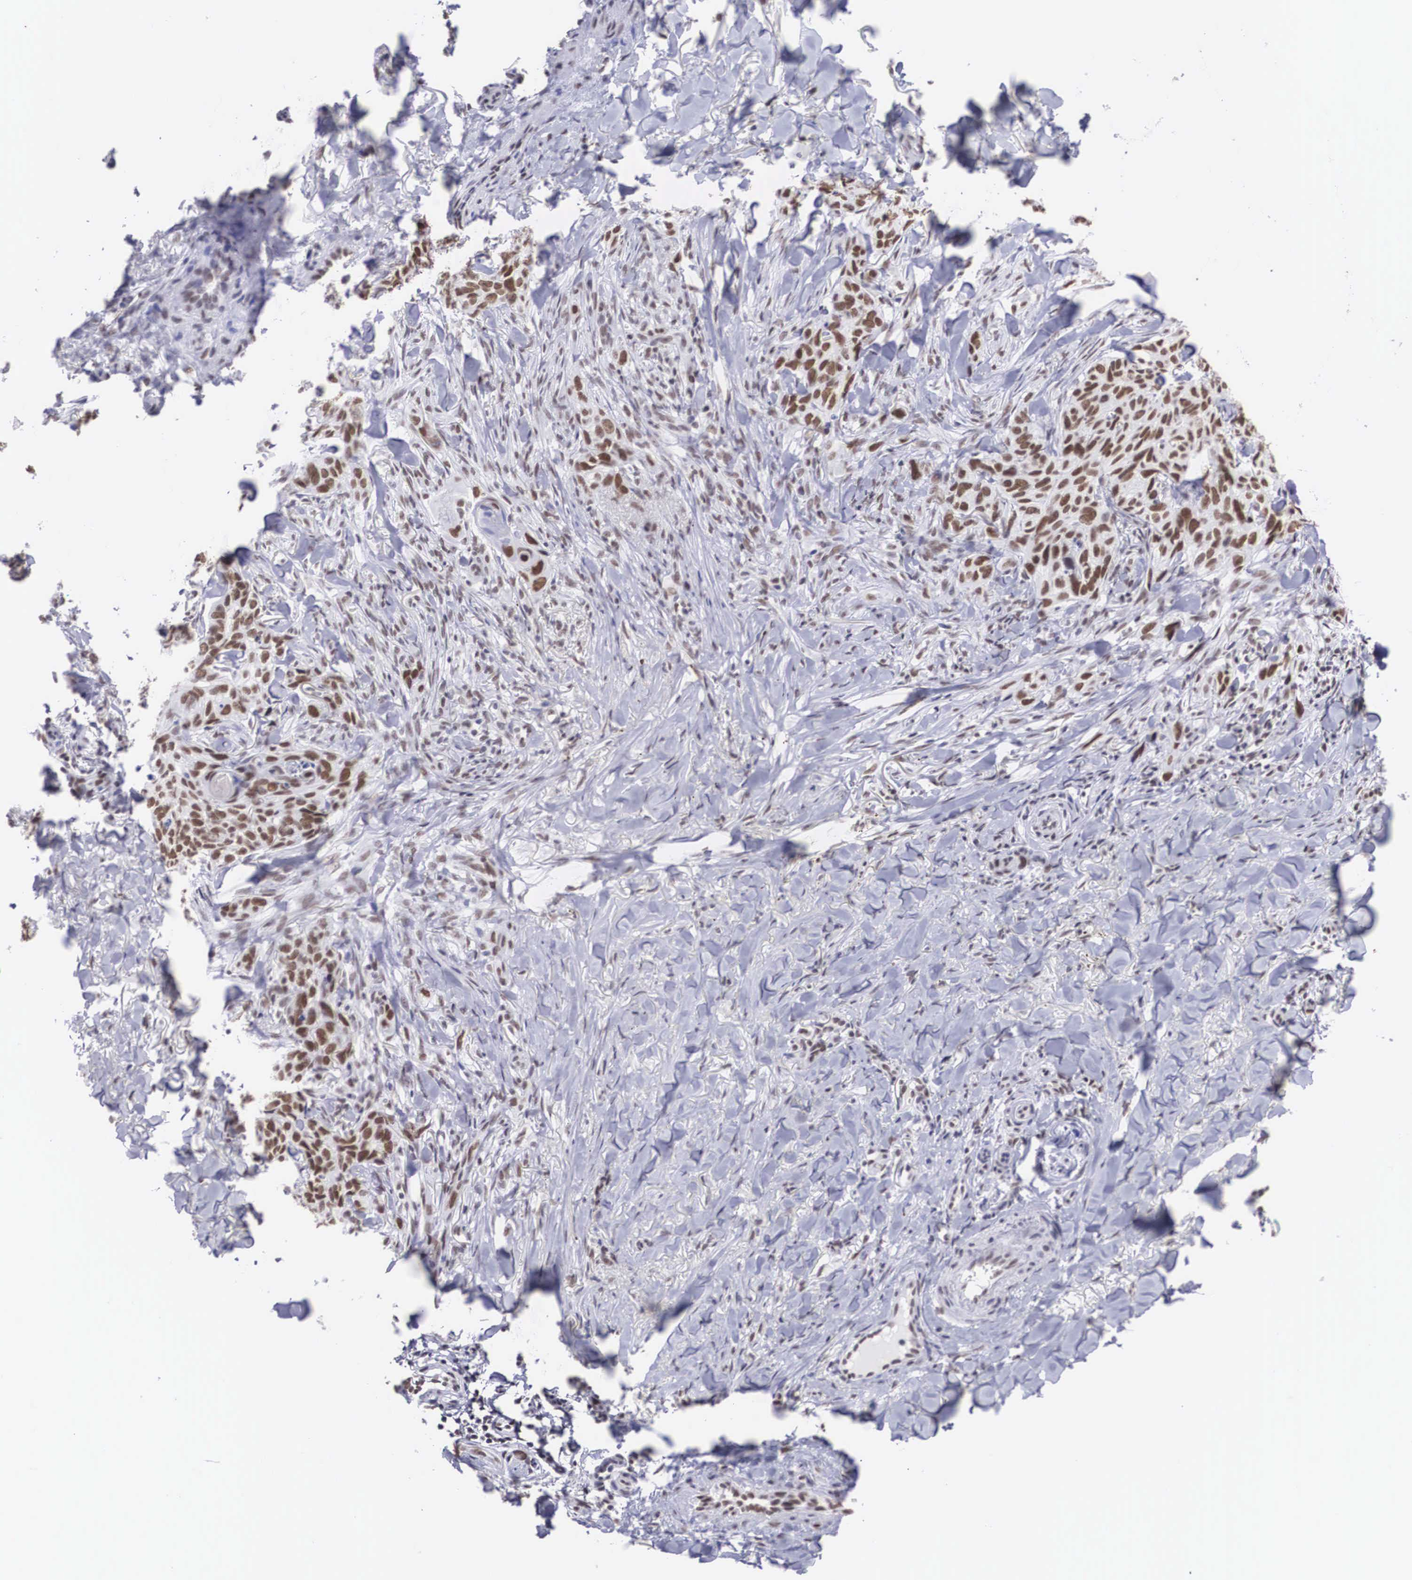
{"staining": {"intensity": "moderate", "quantity": "25%-75%", "location": "nuclear"}, "tissue": "skin cancer", "cell_type": "Tumor cells", "image_type": "cancer", "snomed": [{"axis": "morphology", "description": "Normal tissue, NOS"}, {"axis": "morphology", "description": "Basal cell carcinoma"}, {"axis": "topography", "description": "Skin"}], "caption": "An image of human skin cancer (basal cell carcinoma) stained for a protein exhibits moderate nuclear brown staining in tumor cells.", "gene": "CSTF2", "patient": {"sex": "male", "age": 81}}